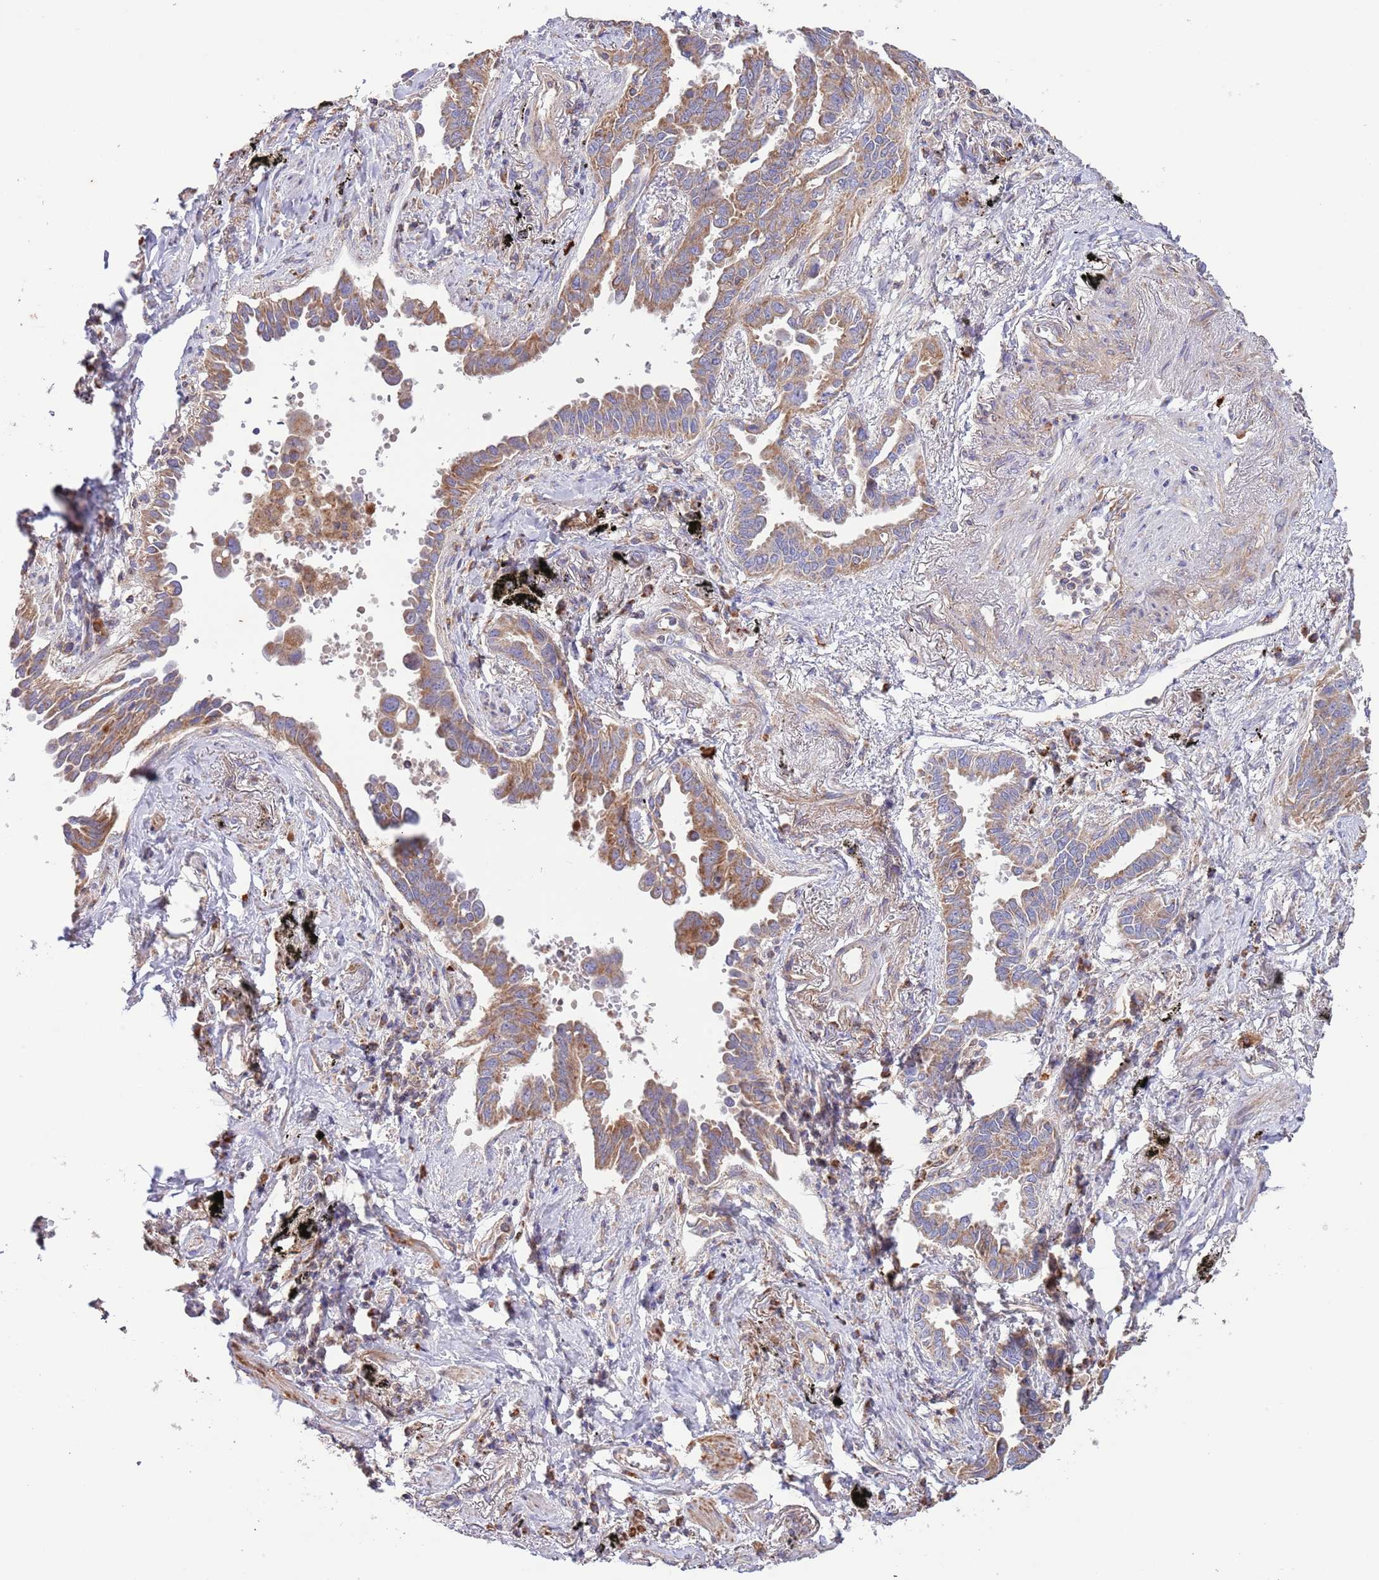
{"staining": {"intensity": "moderate", "quantity": ">75%", "location": "cytoplasmic/membranous"}, "tissue": "lung cancer", "cell_type": "Tumor cells", "image_type": "cancer", "snomed": [{"axis": "morphology", "description": "Adenocarcinoma, NOS"}, {"axis": "topography", "description": "Lung"}], "caption": "About >75% of tumor cells in lung cancer (adenocarcinoma) display moderate cytoplasmic/membranous protein staining as visualized by brown immunohistochemical staining.", "gene": "DNAJA3", "patient": {"sex": "male", "age": 67}}